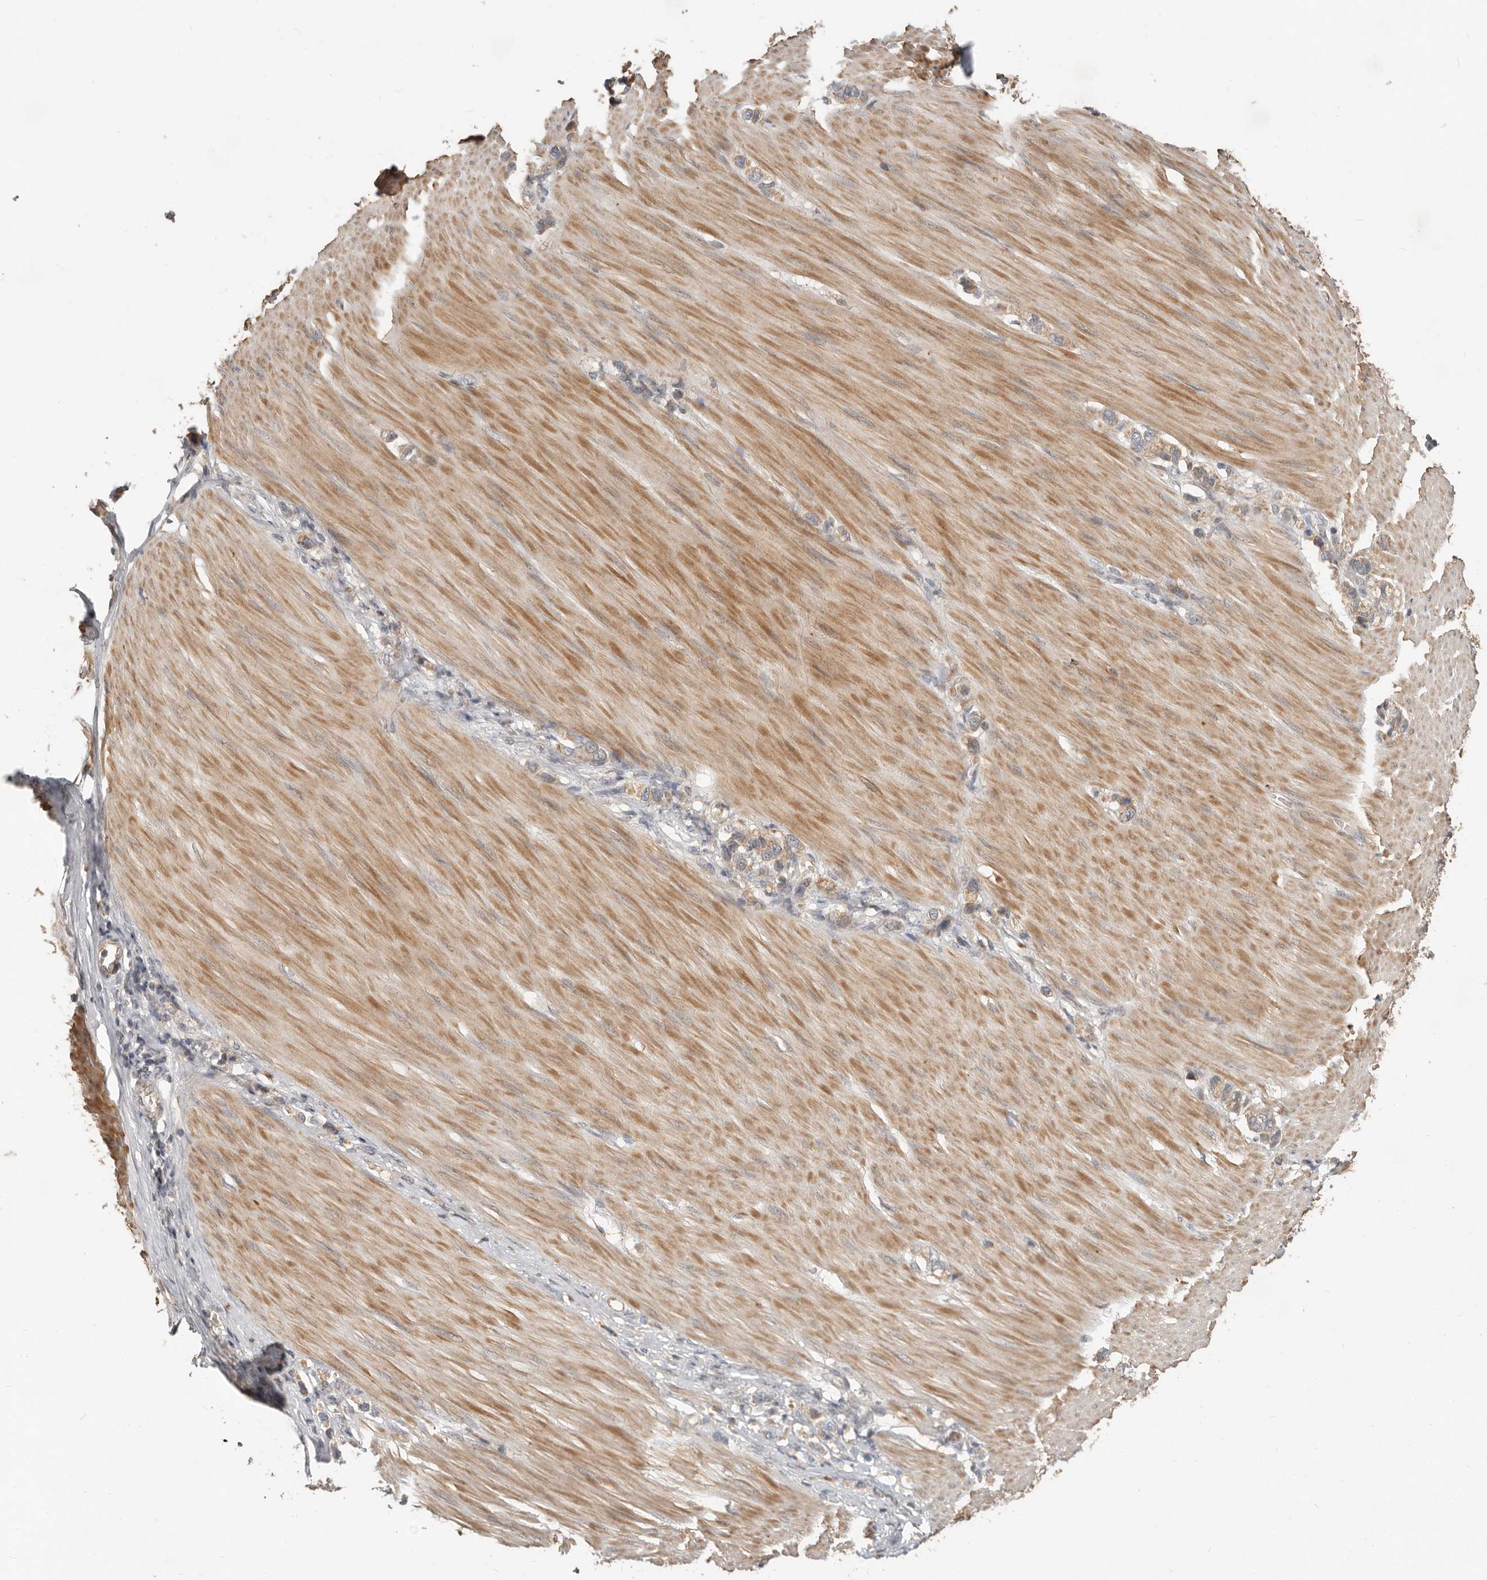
{"staining": {"intensity": "weak", "quantity": ">75%", "location": "cytoplasmic/membranous"}, "tissue": "stomach cancer", "cell_type": "Tumor cells", "image_type": "cancer", "snomed": [{"axis": "morphology", "description": "Adenocarcinoma, NOS"}, {"axis": "topography", "description": "Stomach"}], "caption": "A photomicrograph showing weak cytoplasmic/membranous expression in about >75% of tumor cells in adenocarcinoma (stomach), as visualized by brown immunohistochemical staining.", "gene": "MTFR2", "patient": {"sex": "female", "age": 65}}